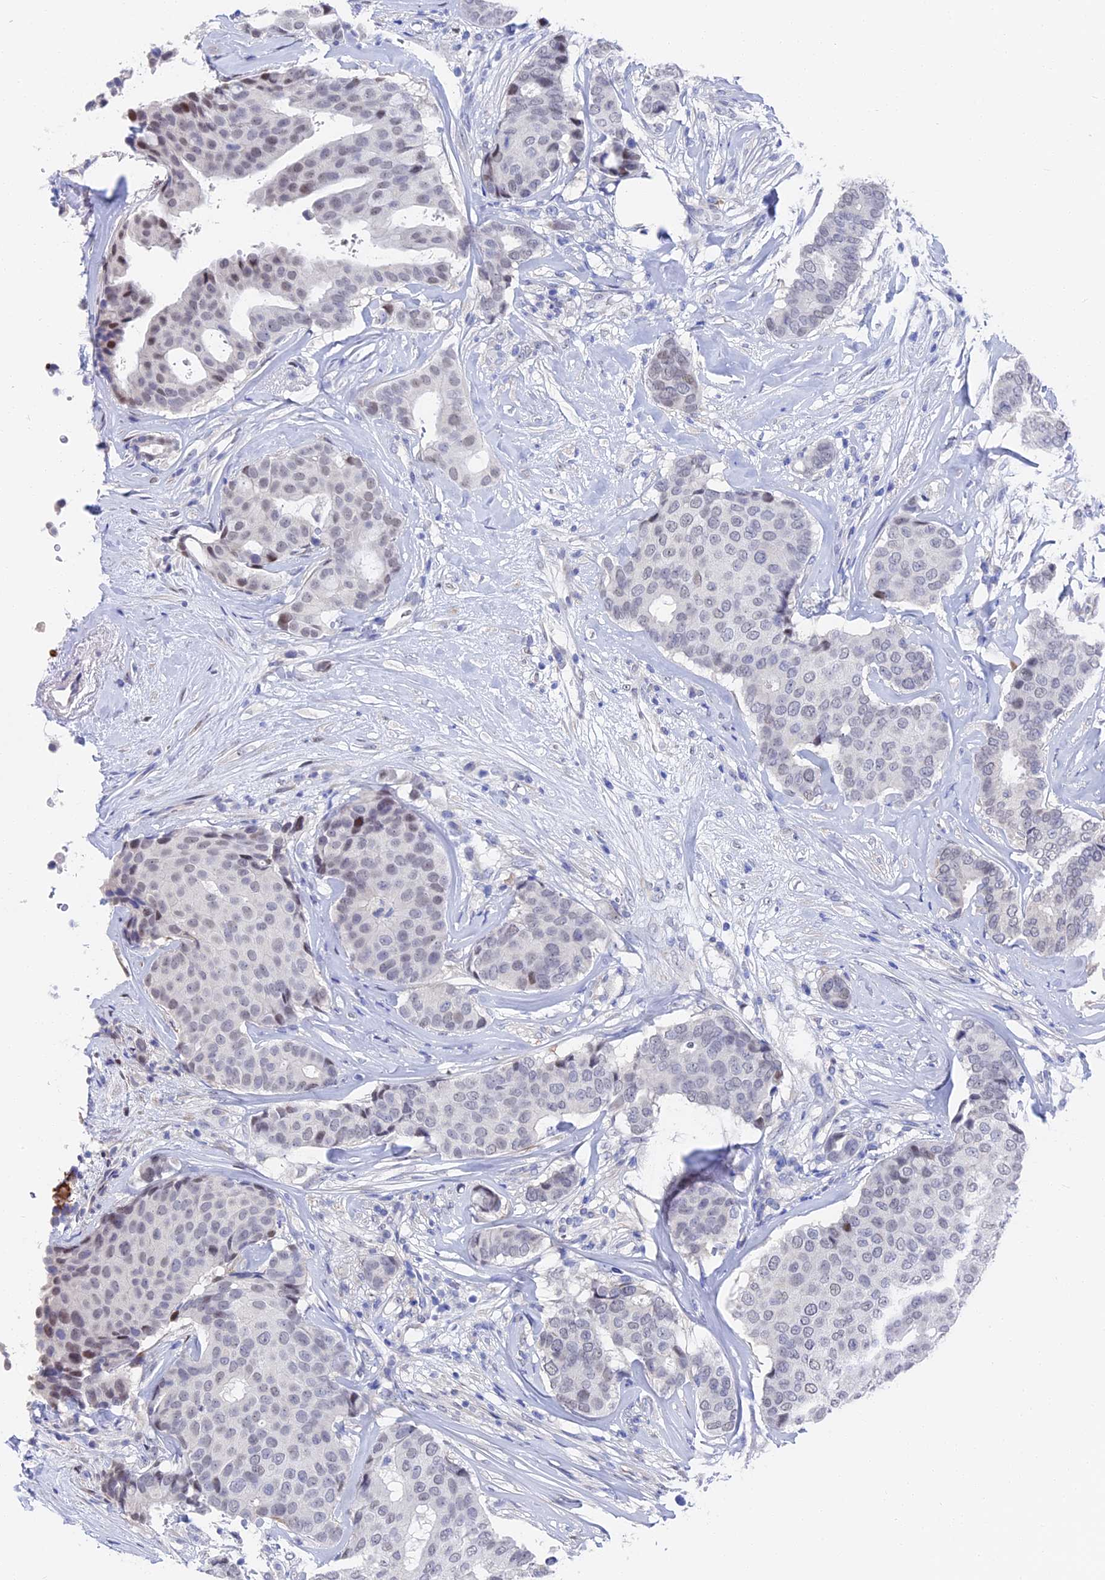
{"staining": {"intensity": "moderate", "quantity": "<25%", "location": "nuclear"}, "tissue": "breast cancer", "cell_type": "Tumor cells", "image_type": "cancer", "snomed": [{"axis": "morphology", "description": "Duct carcinoma"}, {"axis": "topography", "description": "Breast"}], "caption": "The immunohistochemical stain shows moderate nuclear expression in tumor cells of intraductal carcinoma (breast) tissue.", "gene": "VPS33B", "patient": {"sex": "female", "age": 75}}